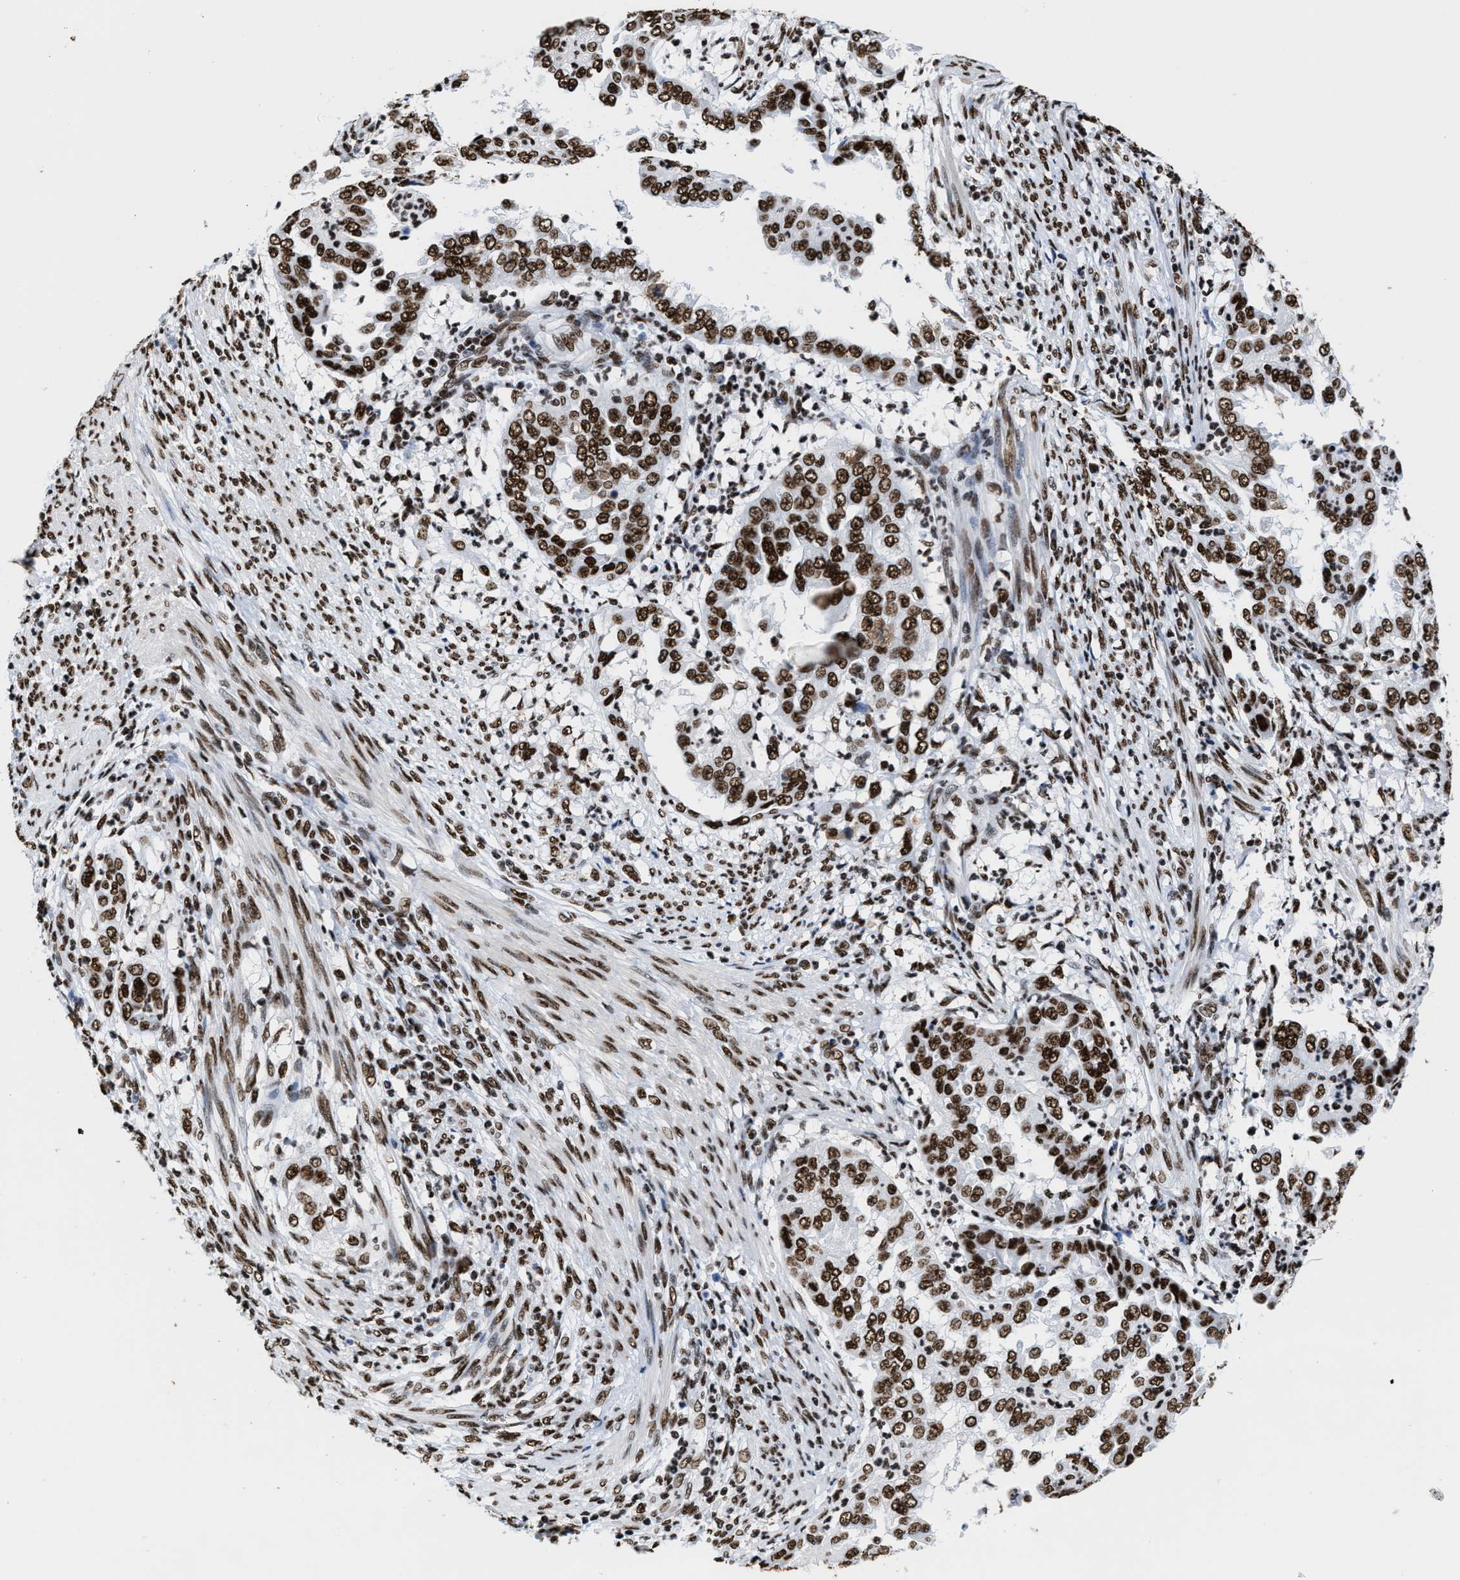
{"staining": {"intensity": "strong", "quantity": ">75%", "location": "nuclear"}, "tissue": "endometrial cancer", "cell_type": "Tumor cells", "image_type": "cancer", "snomed": [{"axis": "morphology", "description": "Adenocarcinoma, NOS"}, {"axis": "topography", "description": "Endometrium"}], "caption": "Immunohistochemical staining of human endometrial cancer displays high levels of strong nuclear expression in approximately >75% of tumor cells.", "gene": "SMARCC2", "patient": {"sex": "female", "age": 85}}